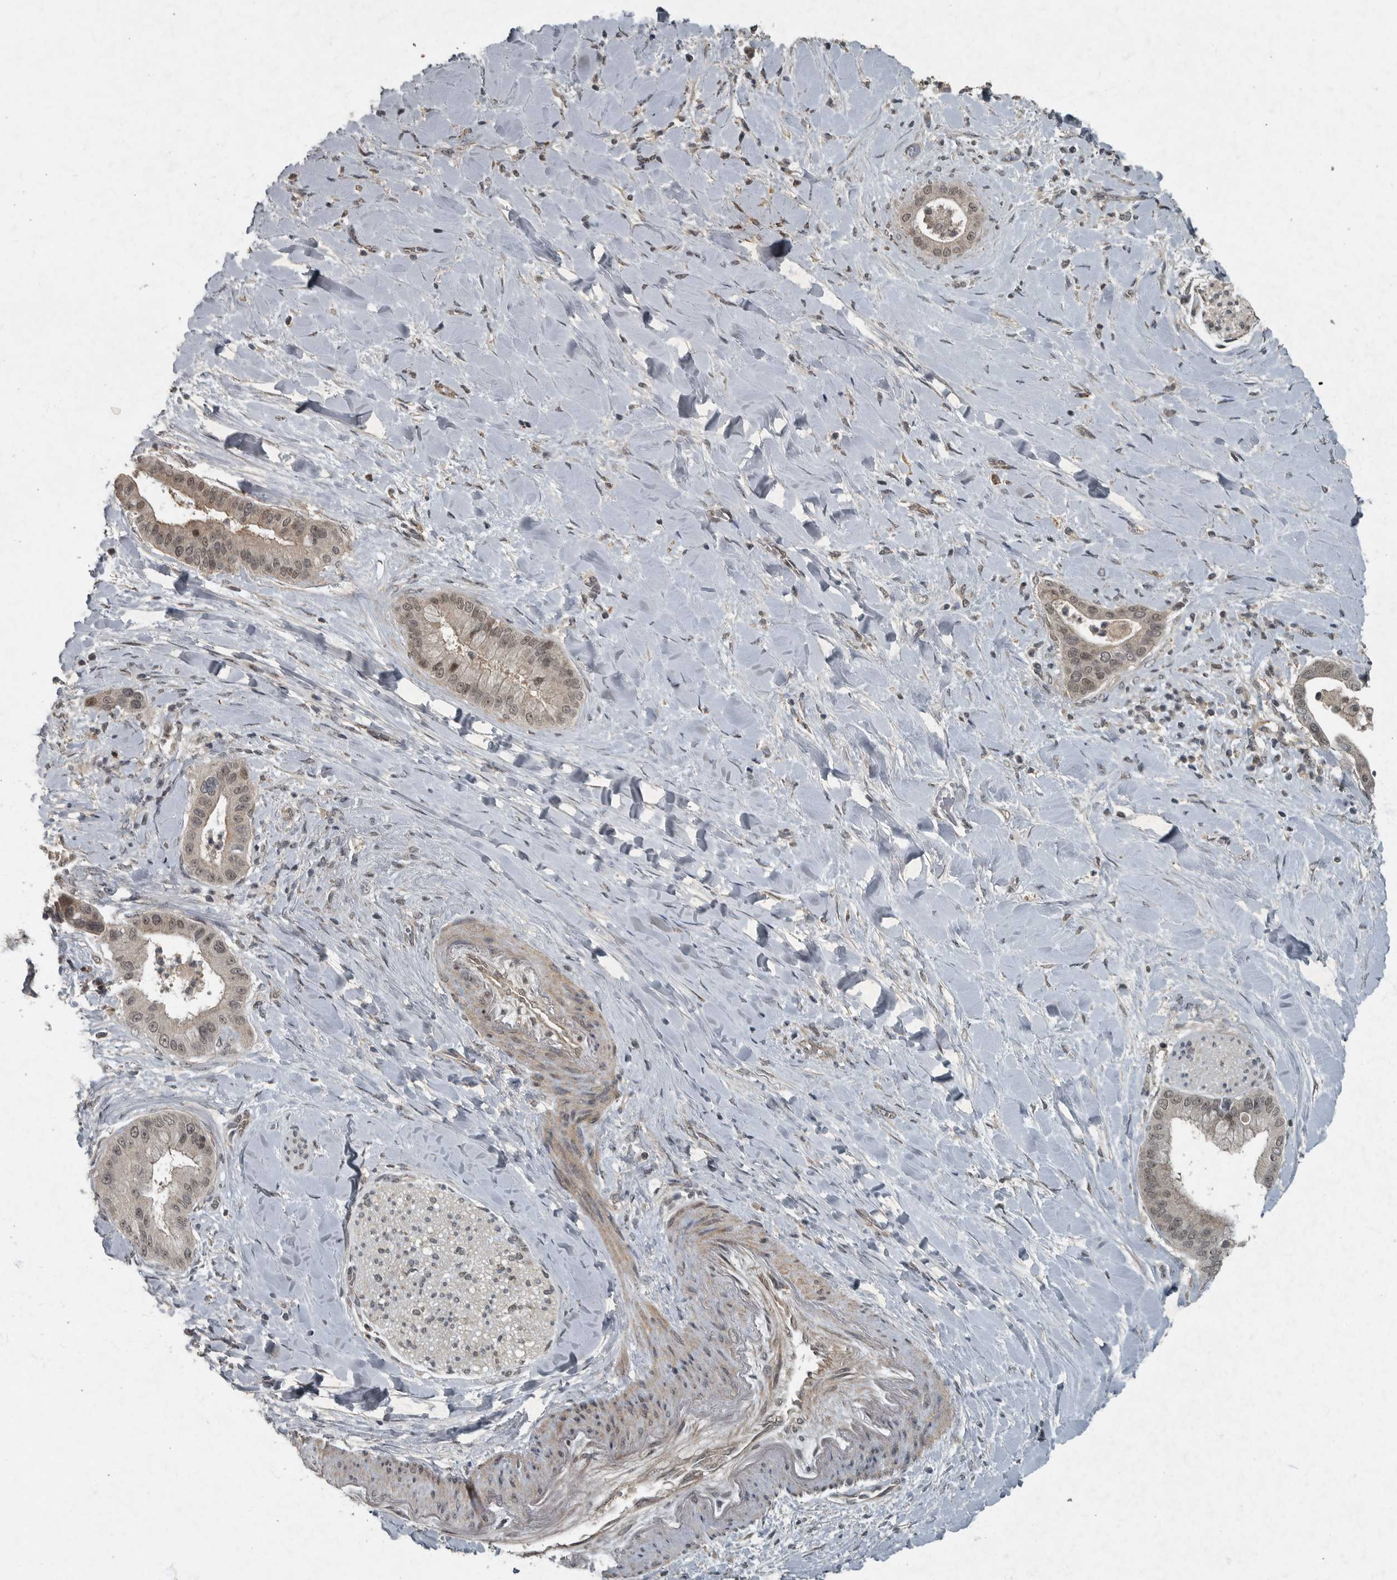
{"staining": {"intensity": "weak", "quantity": "25%-75%", "location": "nuclear"}, "tissue": "liver cancer", "cell_type": "Tumor cells", "image_type": "cancer", "snomed": [{"axis": "morphology", "description": "Cholangiocarcinoma"}, {"axis": "topography", "description": "Liver"}], "caption": "Immunohistochemical staining of human liver cancer (cholangiocarcinoma) reveals low levels of weak nuclear protein positivity in approximately 25%-75% of tumor cells.", "gene": "FOXO1", "patient": {"sex": "female", "age": 54}}